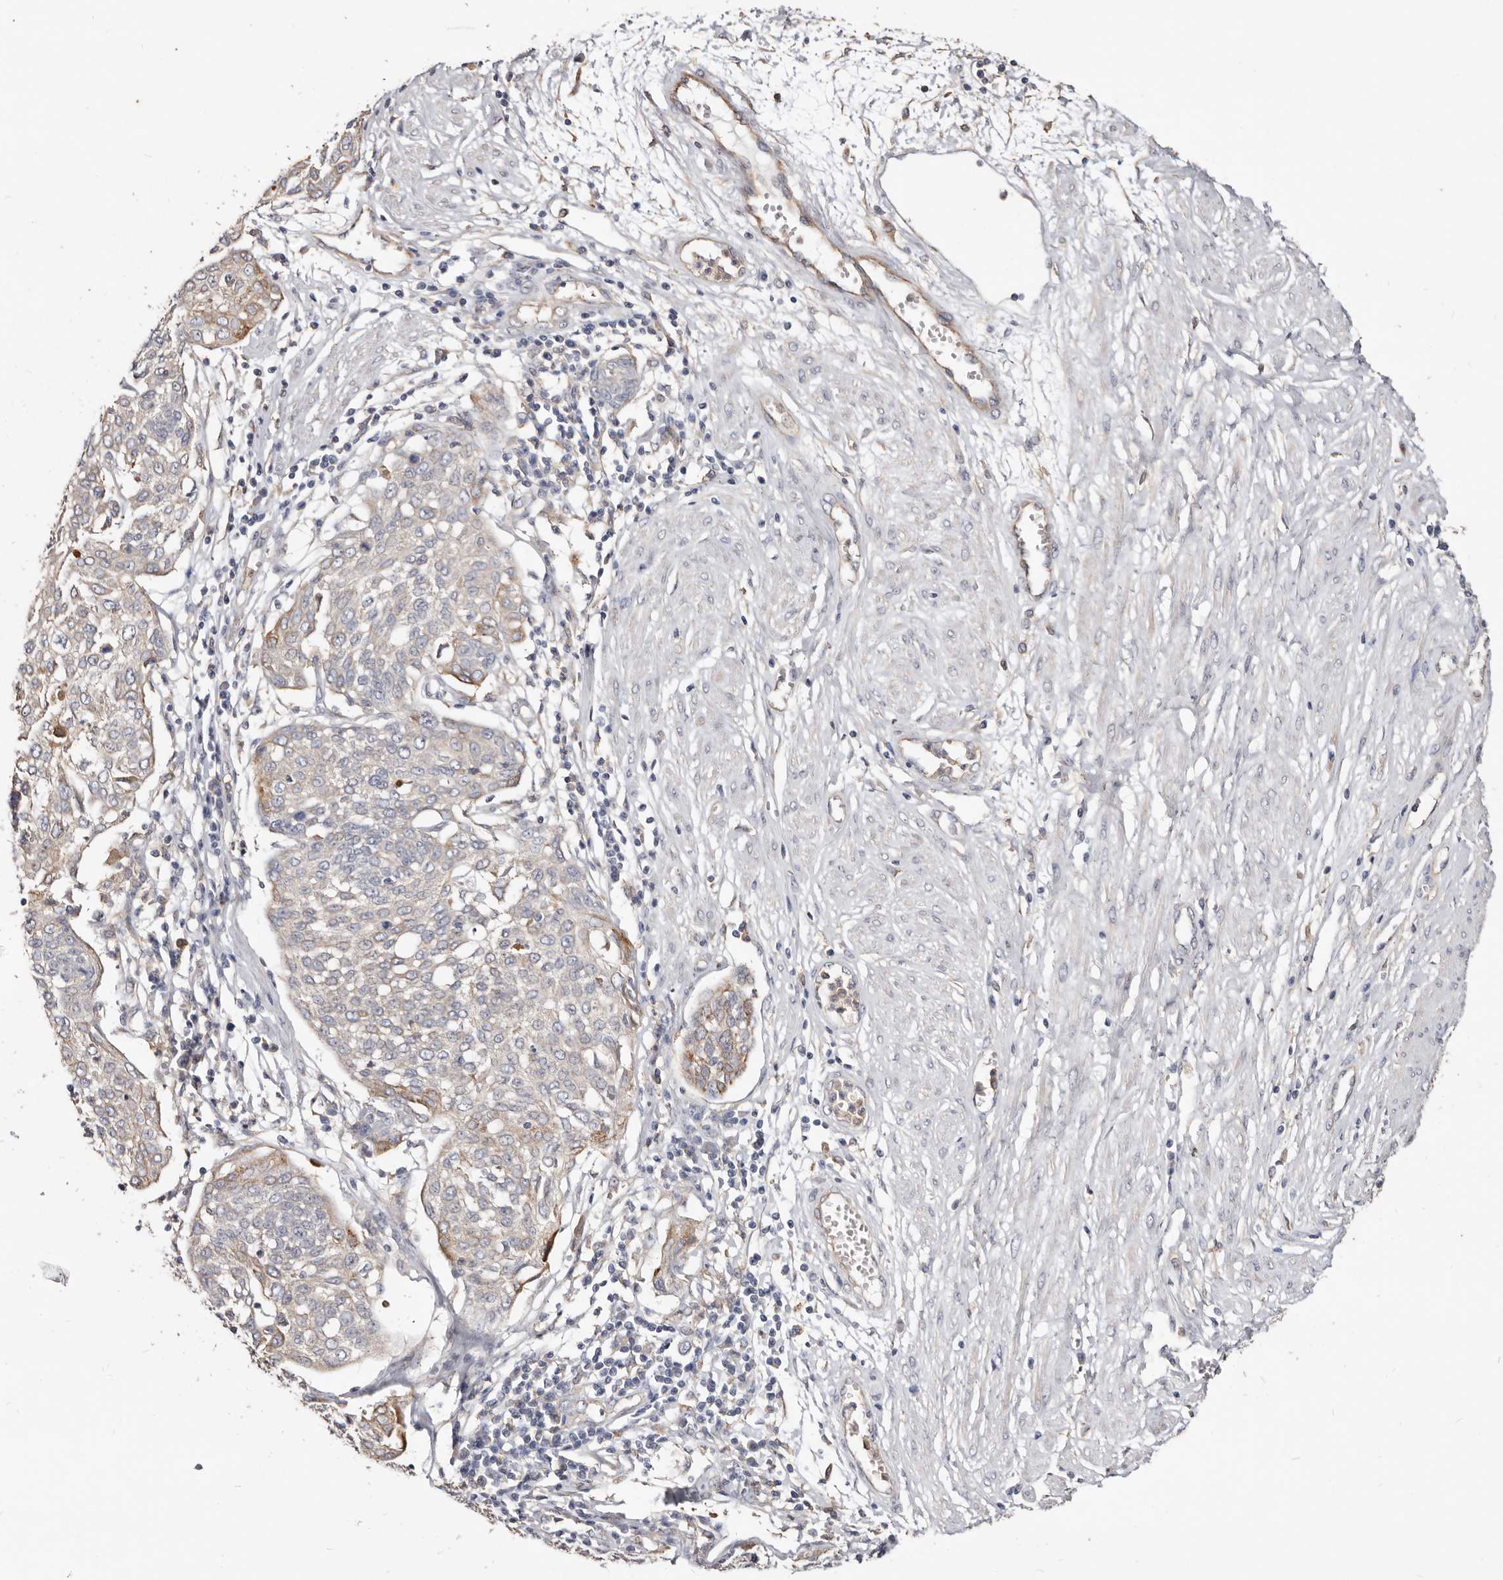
{"staining": {"intensity": "moderate", "quantity": "25%-75%", "location": "cytoplasmic/membranous"}, "tissue": "cervical cancer", "cell_type": "Tumor cells", "image_type": "cancer", "snomed": [{"axis": "morphology", "description": "Squamous cell carcinoma, NOS"}, {"axis": "topography", "description": "Cervix"}], "caption": "Cervical cancer (squamous cell carcinoma) tissue displays moderate cytoplasmic/membranous staining in about 25%-75% of tumor cells", "gene": "LRRC25", "patient": {"sex": "female", "age": 34}}